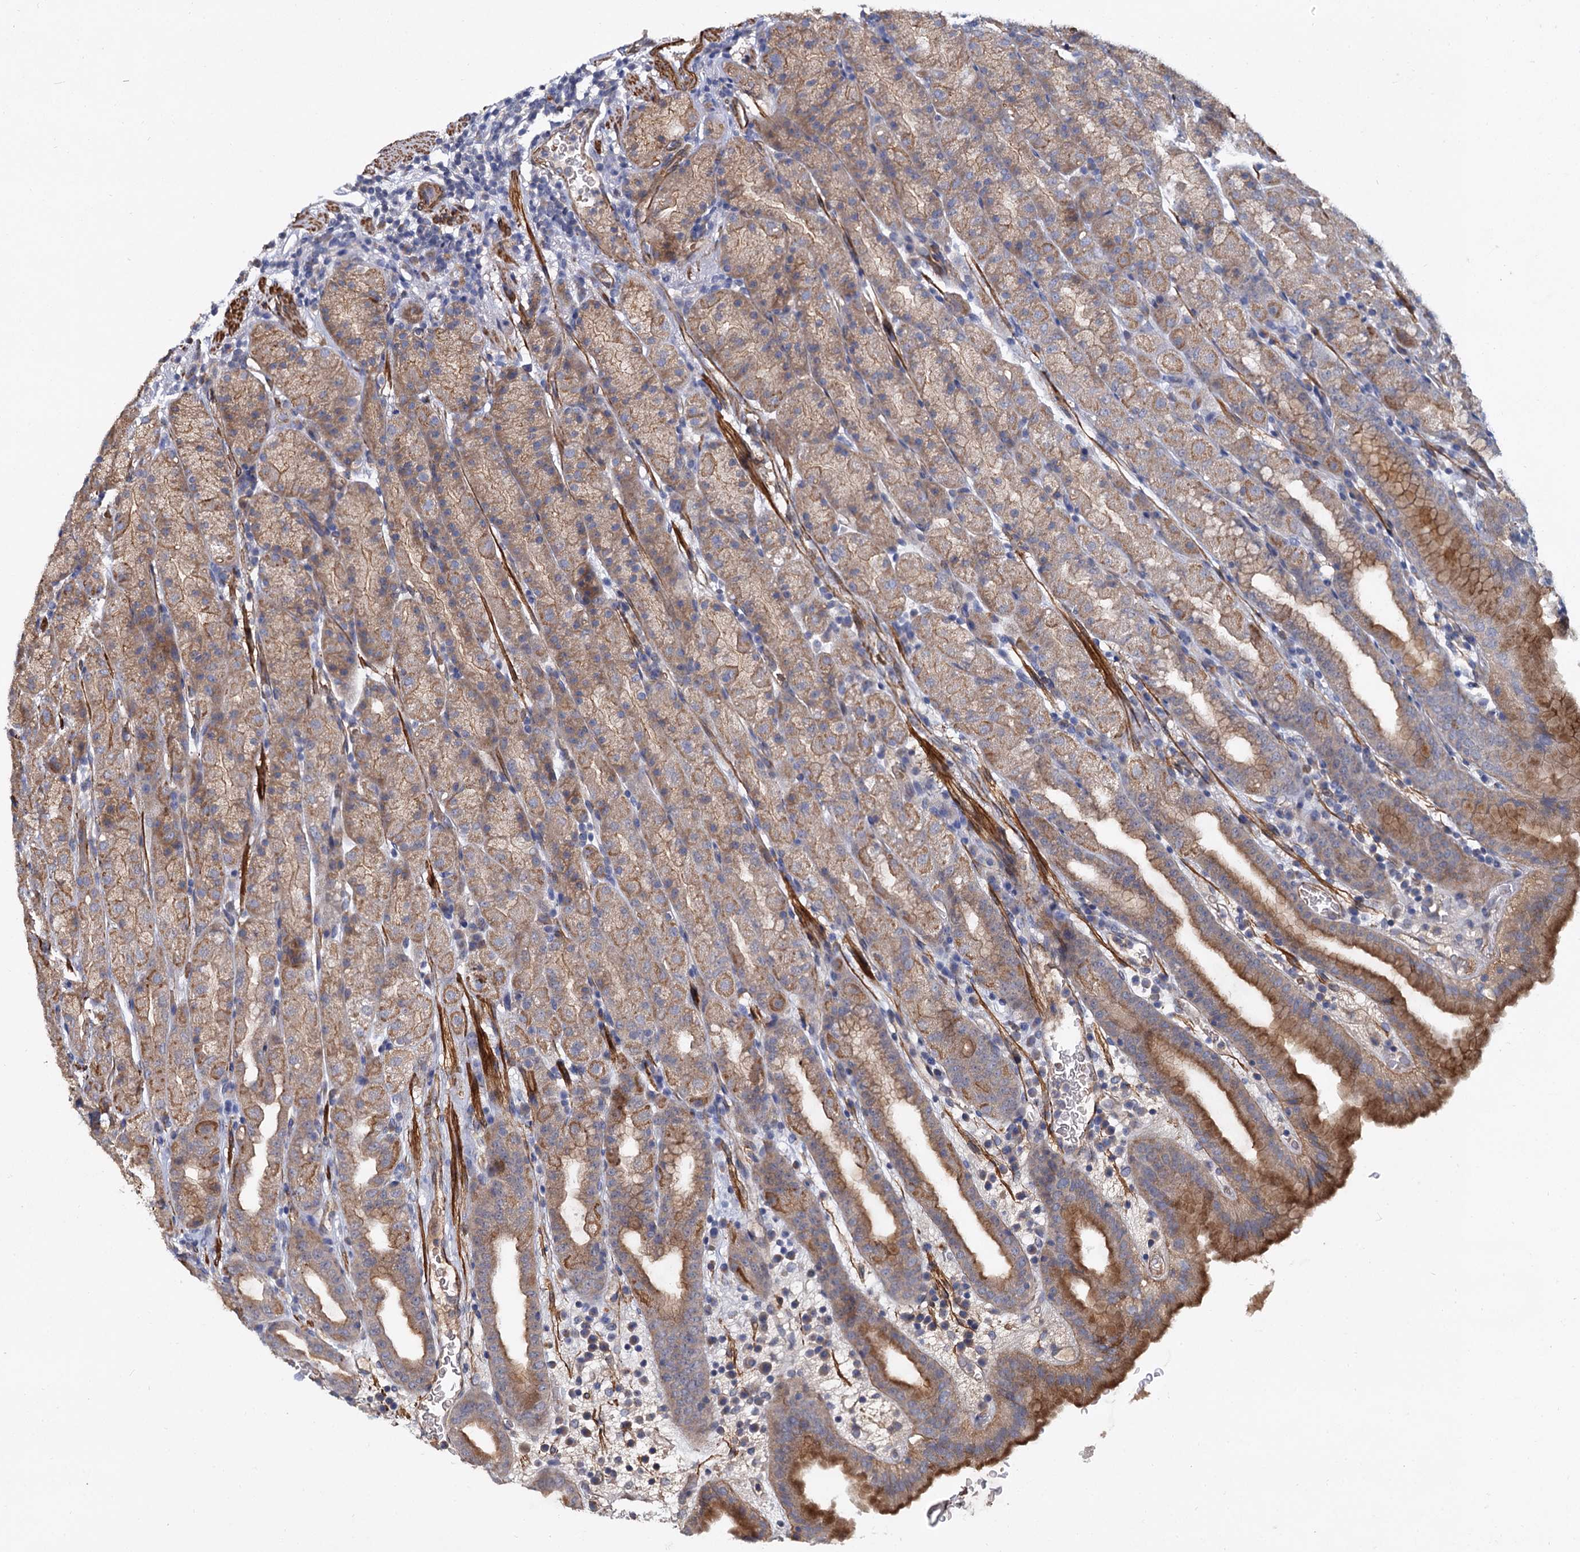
{"staining": {"intensity": "moderate", "quantity": ">75%", "location": "cytoplasmic/membranous"}, "tissue": "stomach", "cell_type": "Glandular cells", "image_type": "normal", "snomed": [{"axis": "morphology", "description": "Normal tissue, NOS"}, {"axis": "topography", "description": "Stomach, upper"}], "caption": "A brown stain labels moderate cytoplasmic/membranous expression of a protein in glandular cells of unremarkable stomach.", "gene": "ISM2", "patient": {"sex": "male", "age": 68}}